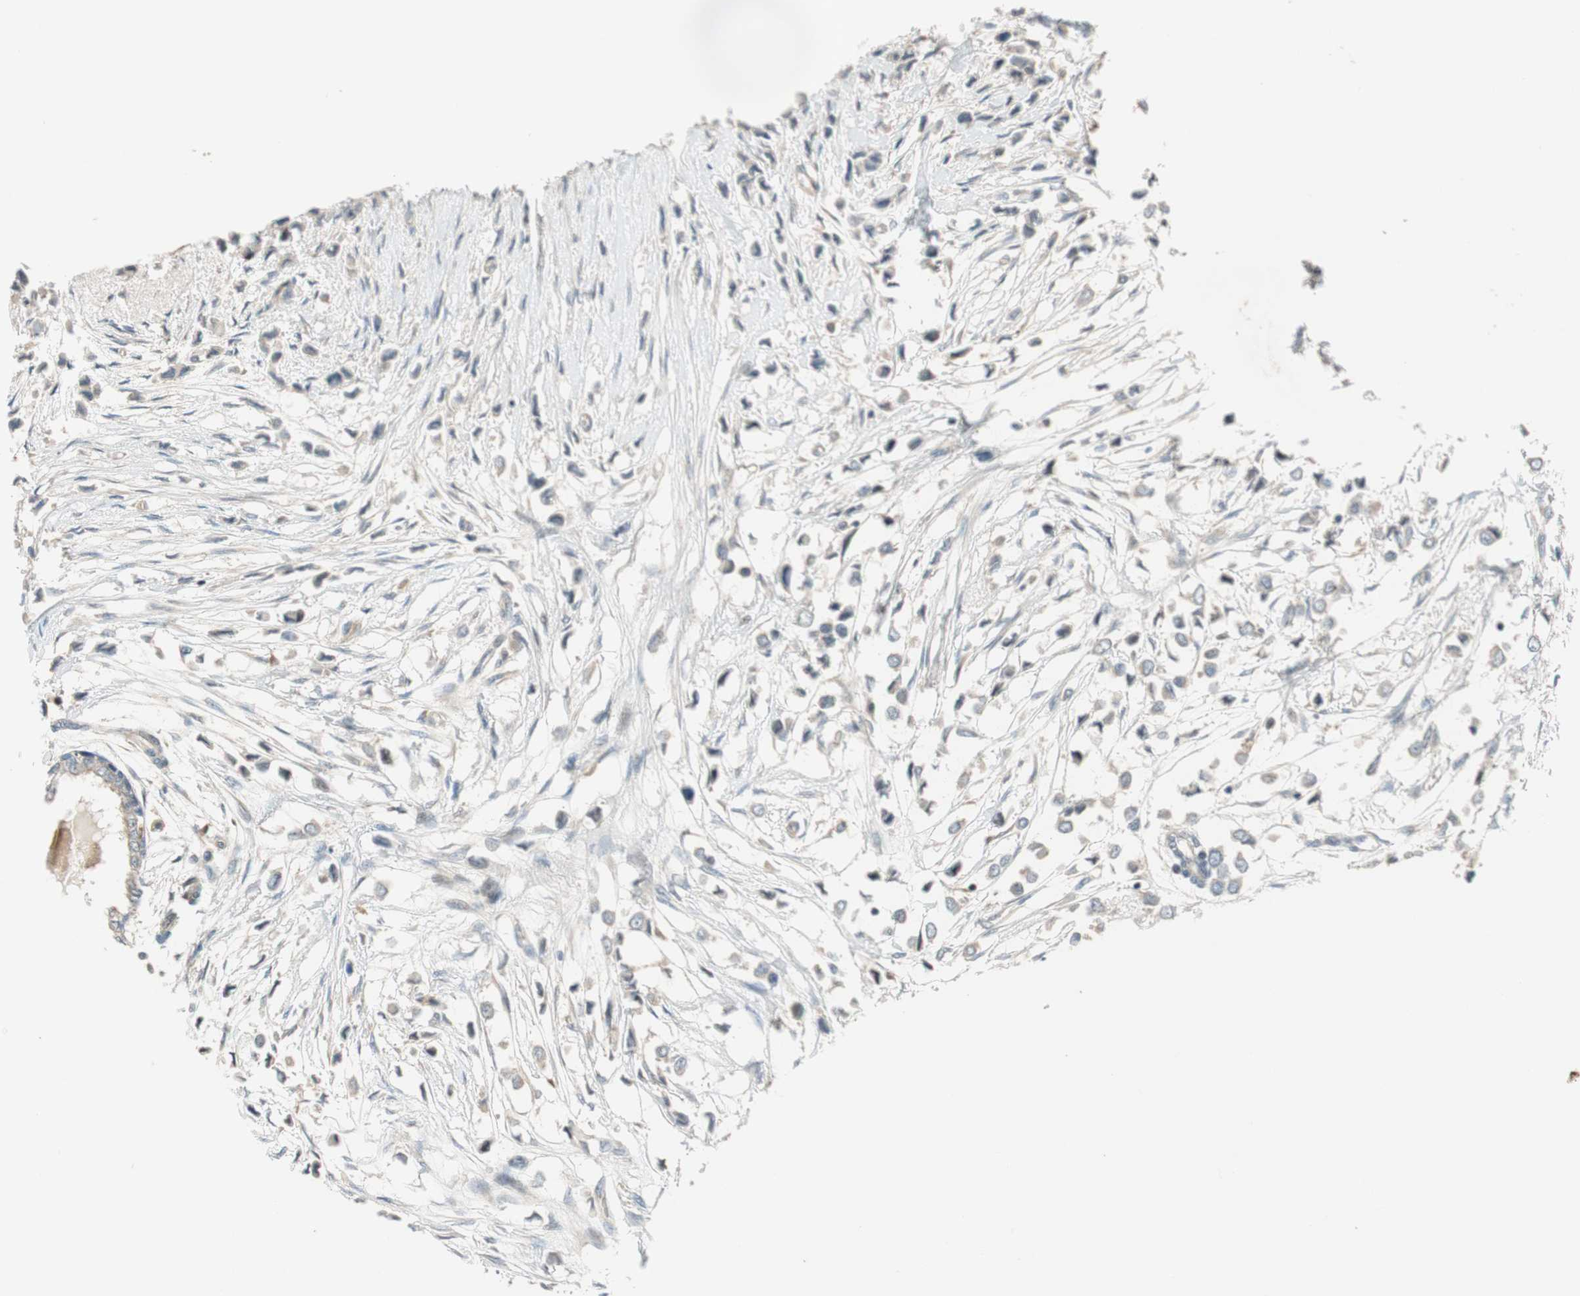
{"staining": {"intensity": "negative", "quantity": "none", "location": "none"}, "tissue": "breast cancer", "cell_type": "Tumor cells", "image_type": "cancer", "snomed": [{"axis": "morphology", "description": "Lobular carcinoma"}, {"axis": "topography", "description": "Breast"}], "caption": "This is an IHC photomicrograph of breast cancer. There is no expression in tumor cells.", "gene": "GATD1", "patient": {"sex": "female", "age": 51}}